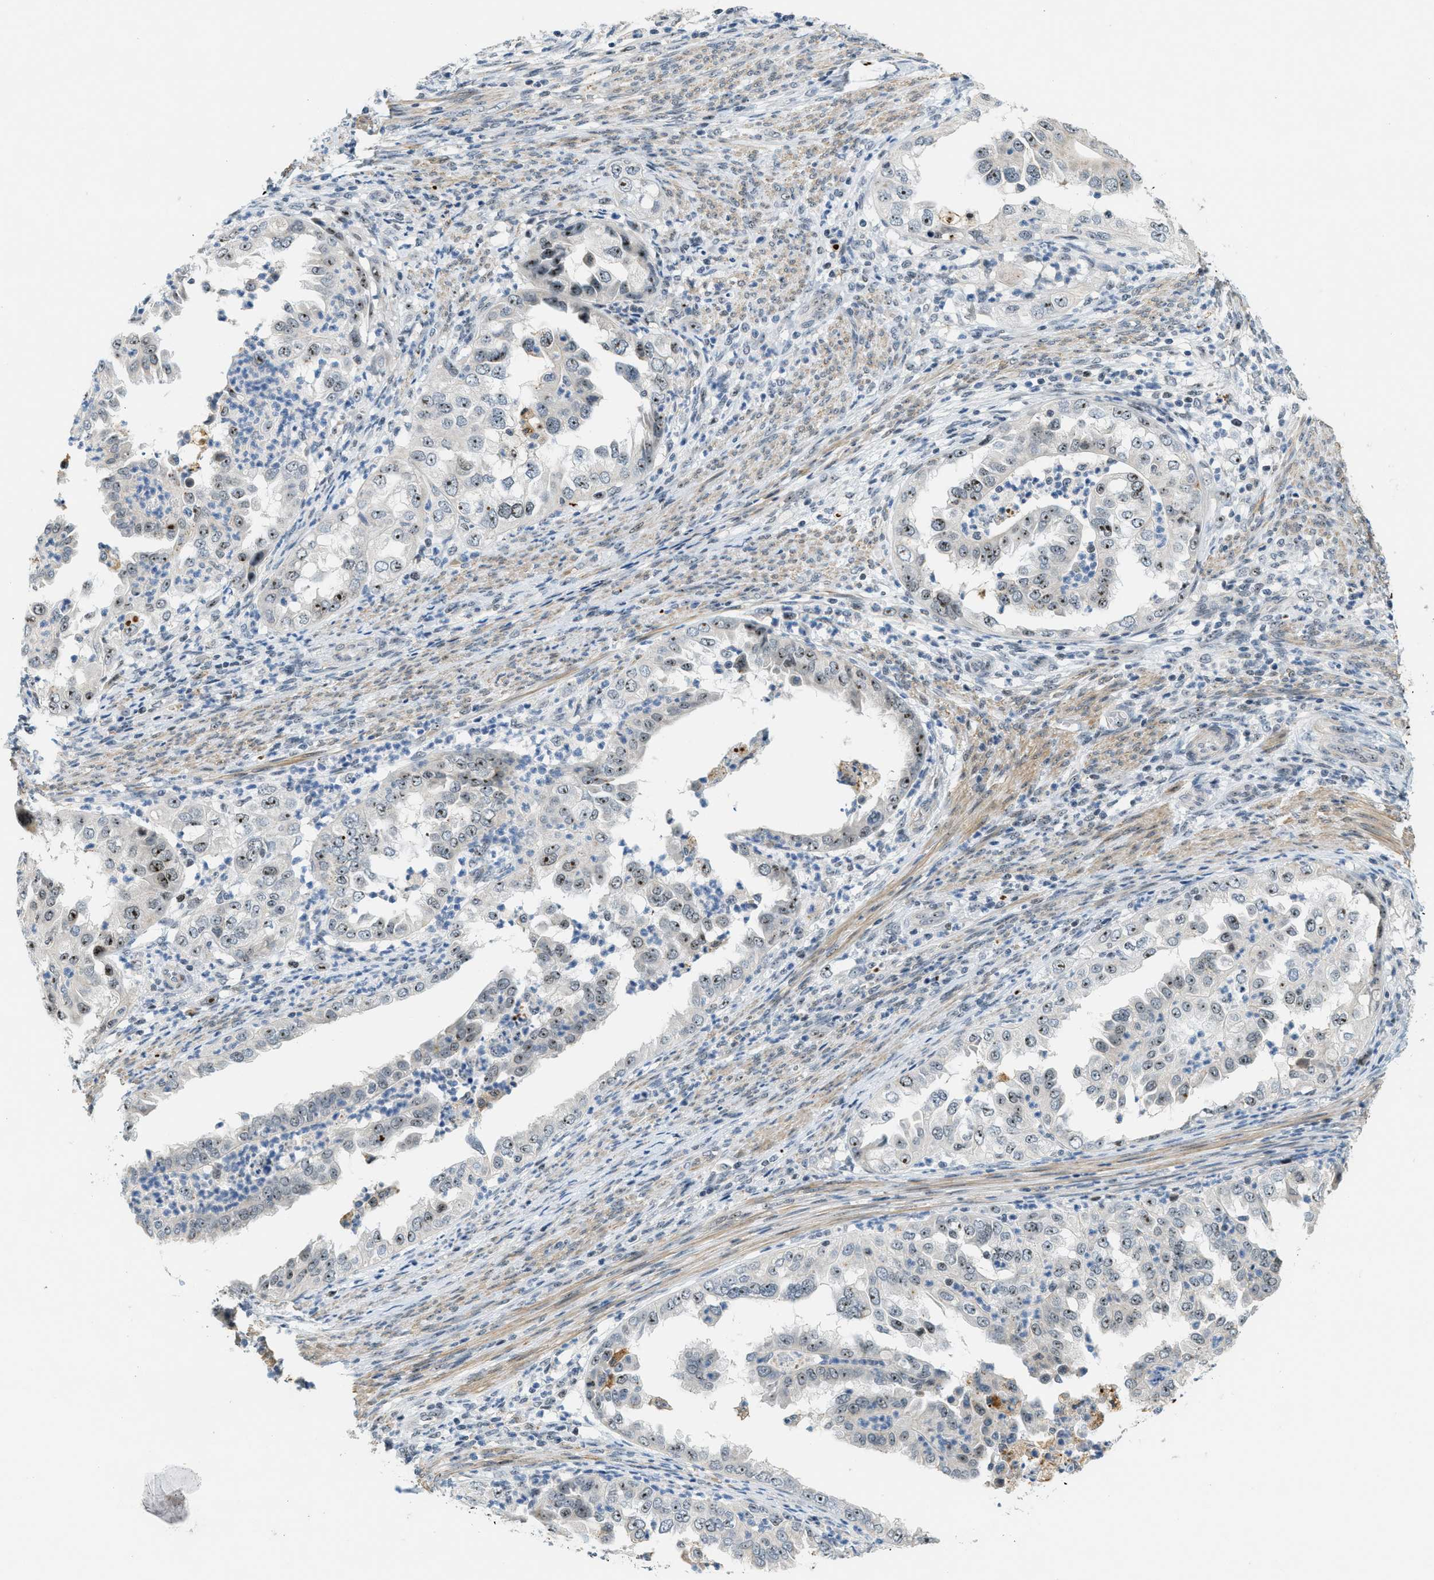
{"staining": {"intensity": "moderate", "quantity": "25%-75%", "location": "nuclear"}, "tissue": "endometrial cancer", "cell_type": "Tumor cells", "image_type": "cancer", "snomed": [{"axis": "morphology", "description": "Adenocarcinoma, NOS"}, {"axis": "topography", "description": "Endometrium"}], "caption": "Moderate nuclear positivity is seen in about 25%-75% of tumor cells in endometrial cancer (adenocarcinoma).", "gene": "DDX47", "patient": {"sex": "female", "age": 85}}